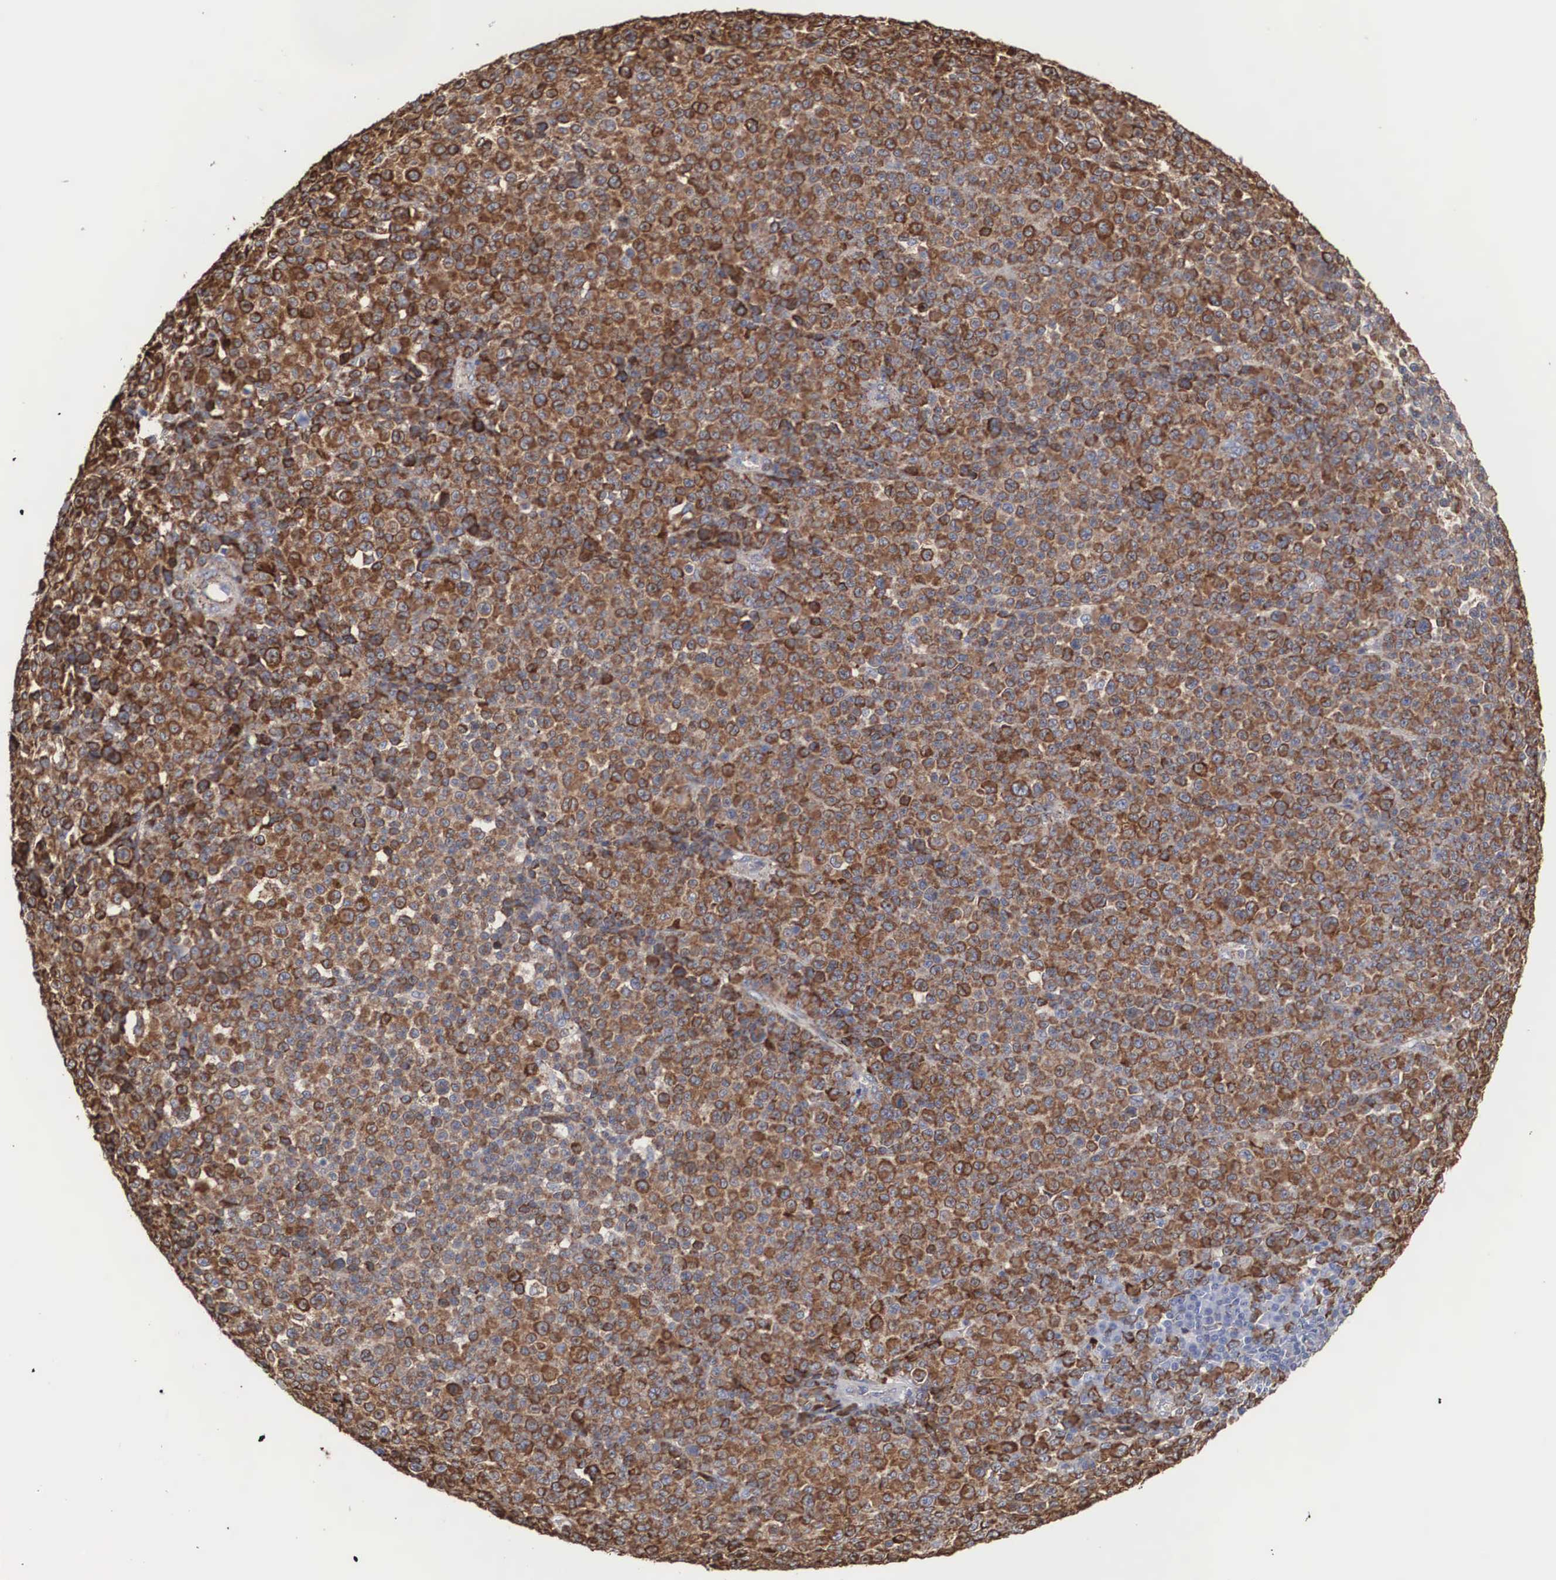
{"staining": {"intensity": "strong", "quantity": ">75%", "location": "cytoplasmic/membranous"}, "tissue": "melanoma", "cell_type": "Tumor cells", "image_type": "cancer", "snomed": [{"axis": "morphology", "description": "Malignant melanoma, Metastatic site"}, {"axis": "topography", "description": "Skin"}], "caption": "Immunohistochemical staining of melanoma reveals strong cytoplasmic/membranous protein staining in about >75% of tumor cells.", "gene": "LGALS3BP", "patient": {"sex": "male", "age": 32}}